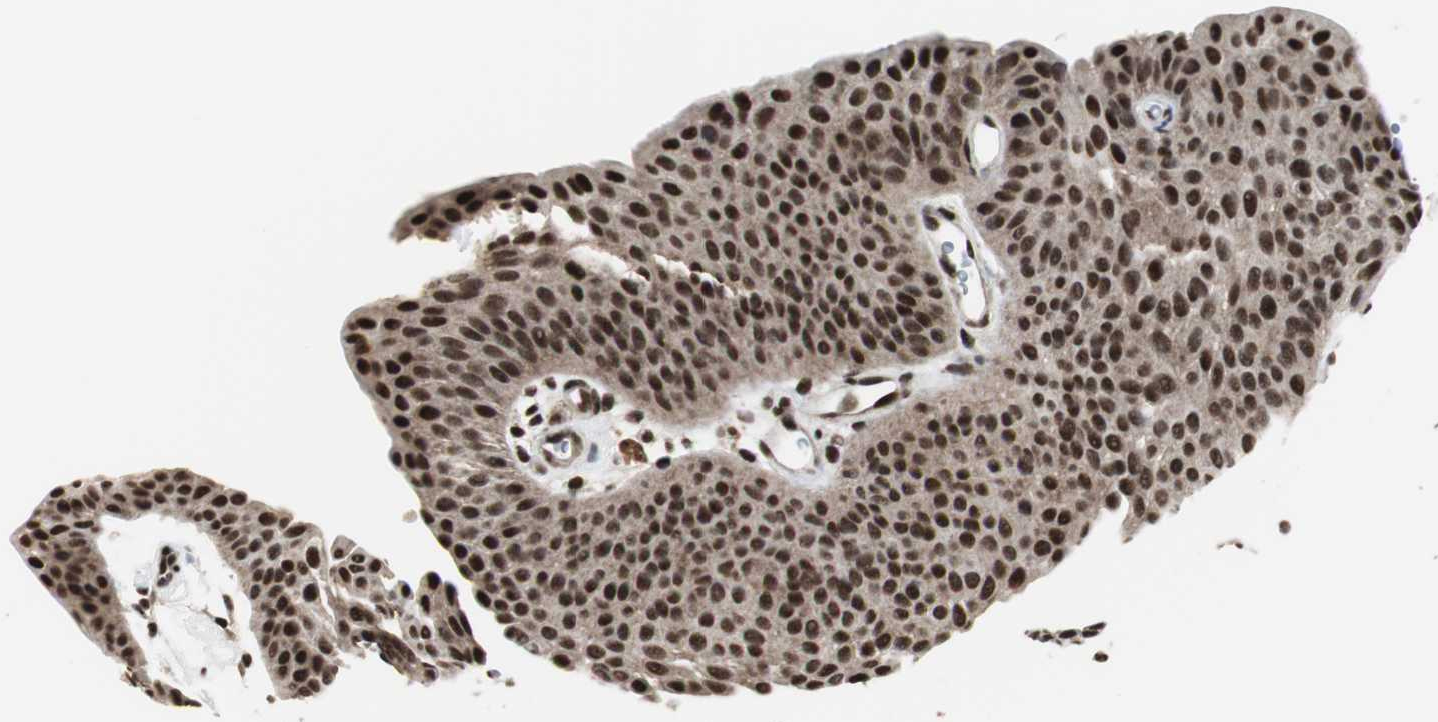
{"staining": {"intensity": "strong", "quantity": ">75%", "location": "nuclear"}, "tissue": "urothelial cancer", "cell_type": "Tumor cells", "image_type": "cancer", "snomed": [{"axis": "morphology", "description": "Urothelial carcinoma, Low grade"}, {"axis": "topography", "description": "Urinary bladder"}], "caption": "Approximately >75% of tumor cells in human low-grade urothelial carcinoma exhibit strong nuclear protein positivity as visualized by brown immunohistochemical staining.", "gene": "CDK9", "patient": {"sex": "female", "age": 60}}